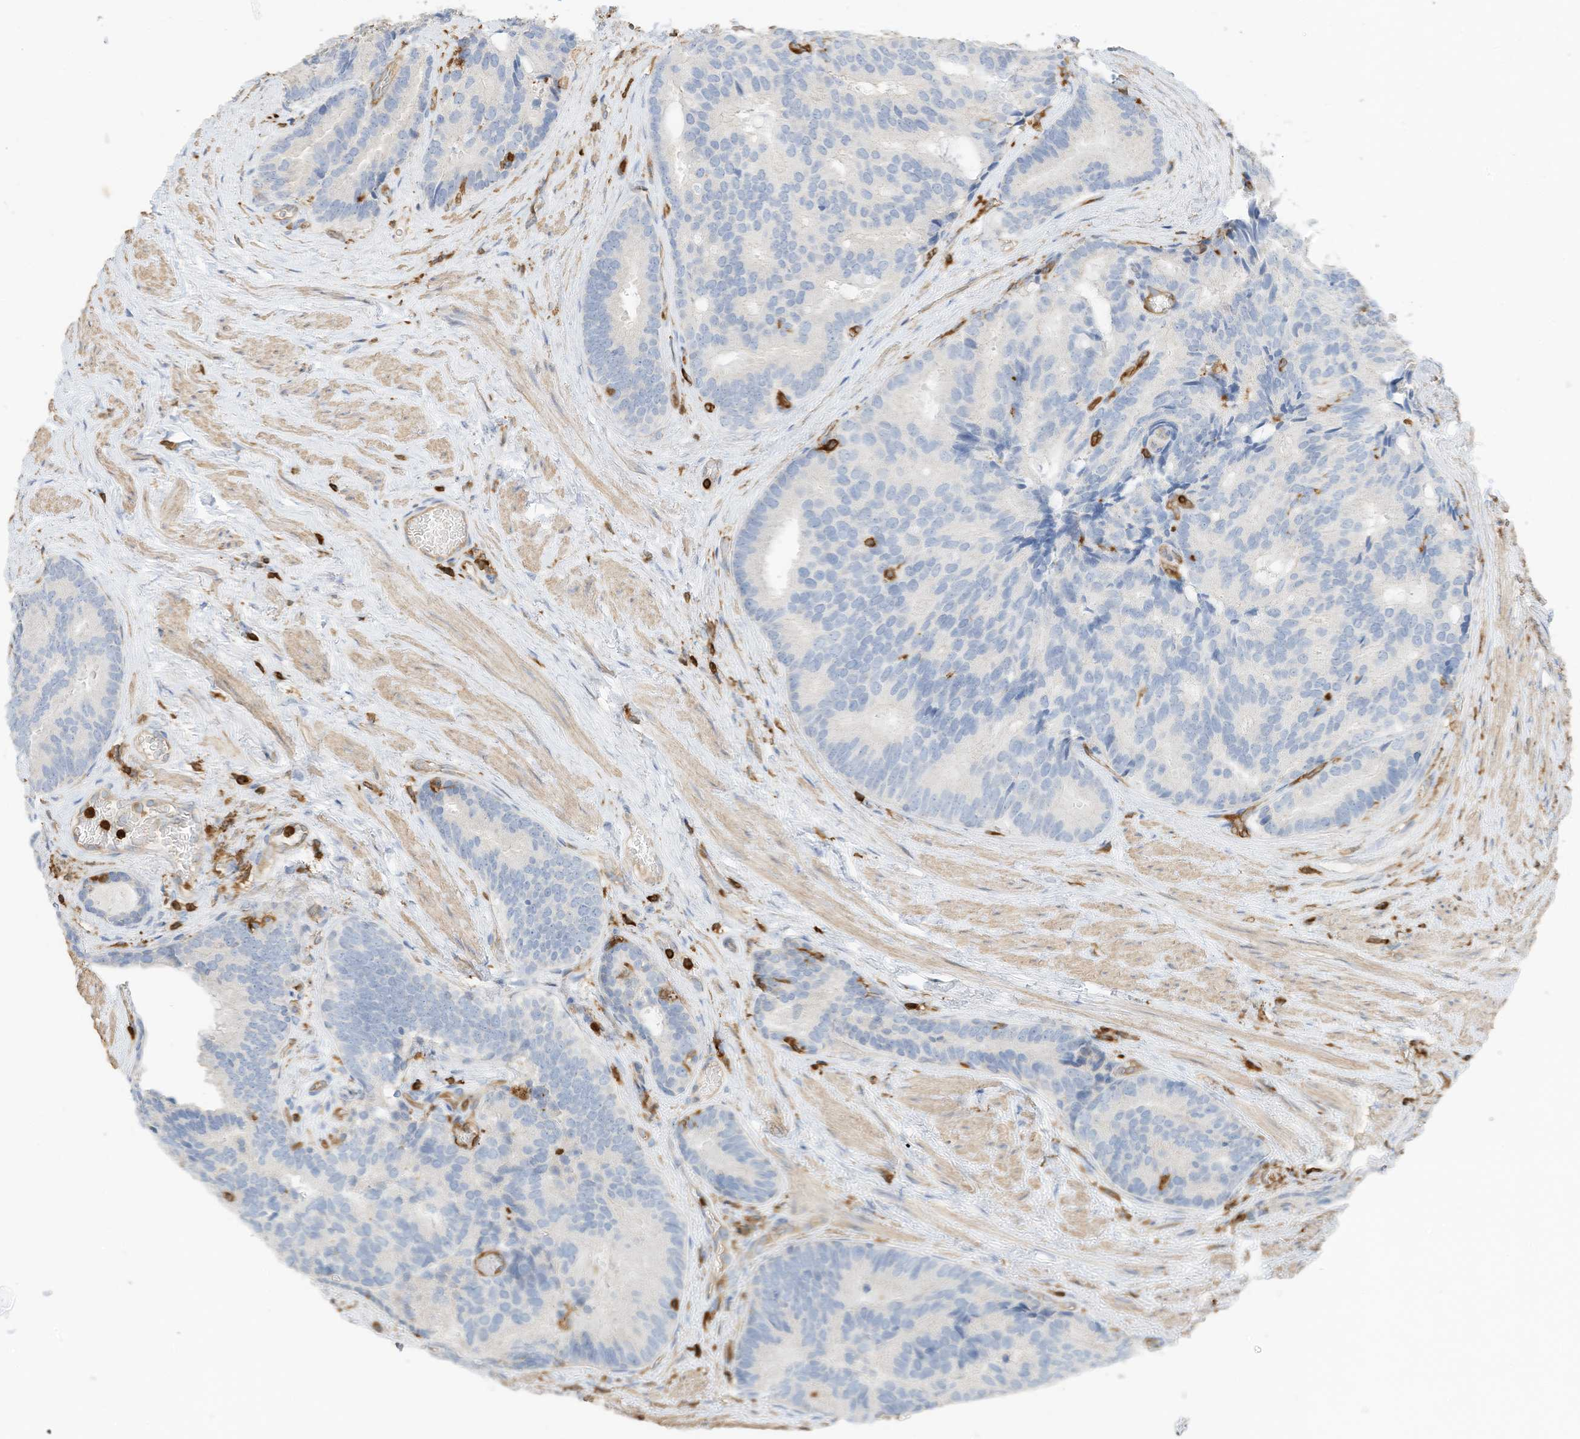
{"staining": {"intensity": "negative", "quantity": "none", "location": "none"}, "tissue": "prostate cancer", "cell_type": "Tumor cells", "image_type": "cancer", "snomed": [{"axis": "morphology", "description": "Adenocarcinoma, Low grade"}, {"axis": "topography", "description": "Prostate"}], "caption": "This is a micrograph of immunohistochemistry (IHC) staining of prostate cancer, which shows no staining in tumor cells.", "gene": "ARHGAP25", "patient": {"sex": "male", "age": 71}}